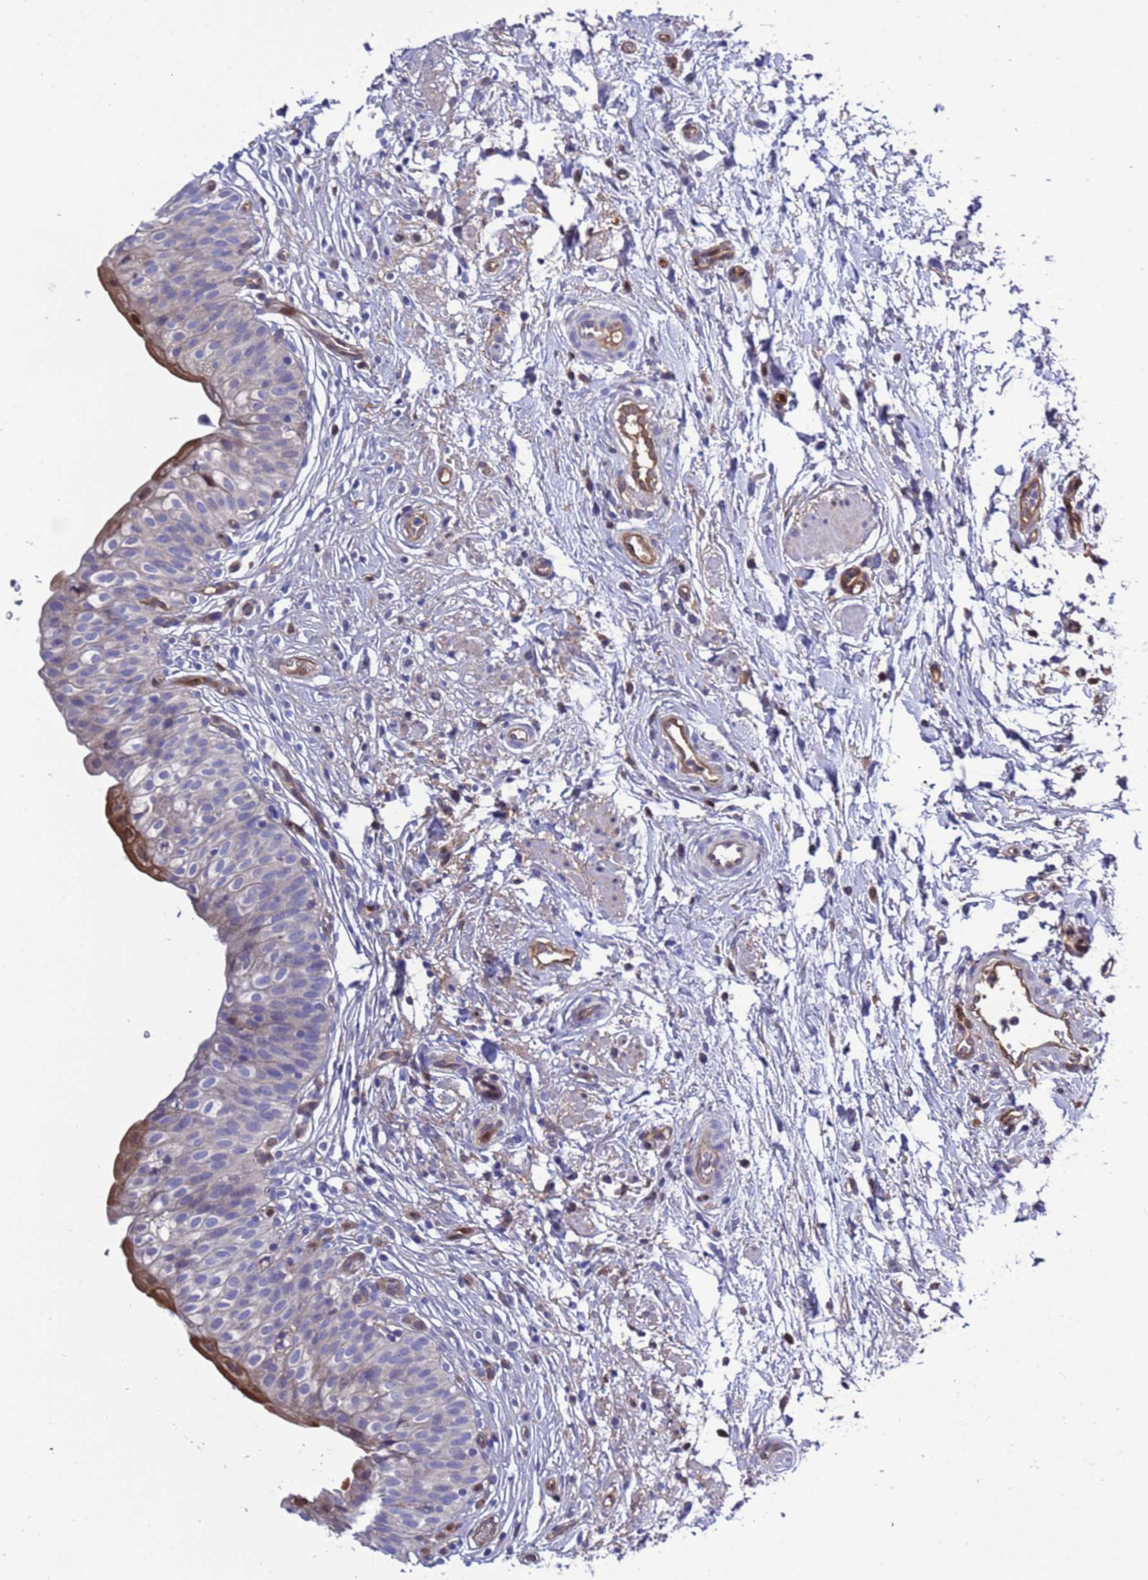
{"staining": {"intensity": "strong", "quantity": "<25%", "location": "cytoplasmic/membranous,nuclear"}, "tissue": "urinary bladder", "cell_type": "Urothelial cells", "image_type": "normal", "snomed": [{"axis": "morphology", "description": "Normal tissue, NOS"}, {"axis": "topography", "description": "Urinary bladder"}], "caption": "Urothelial cells display medium levels of strong cytoplasmic/membranous,nuclear positivity in approximately <25% of cells in benign human urinary bladder. The protein of interest is shown in brown color, while the nuclei are stained blue.", "gene": "FOXRED1", "patient": {"sex": "male", "age": 55}}